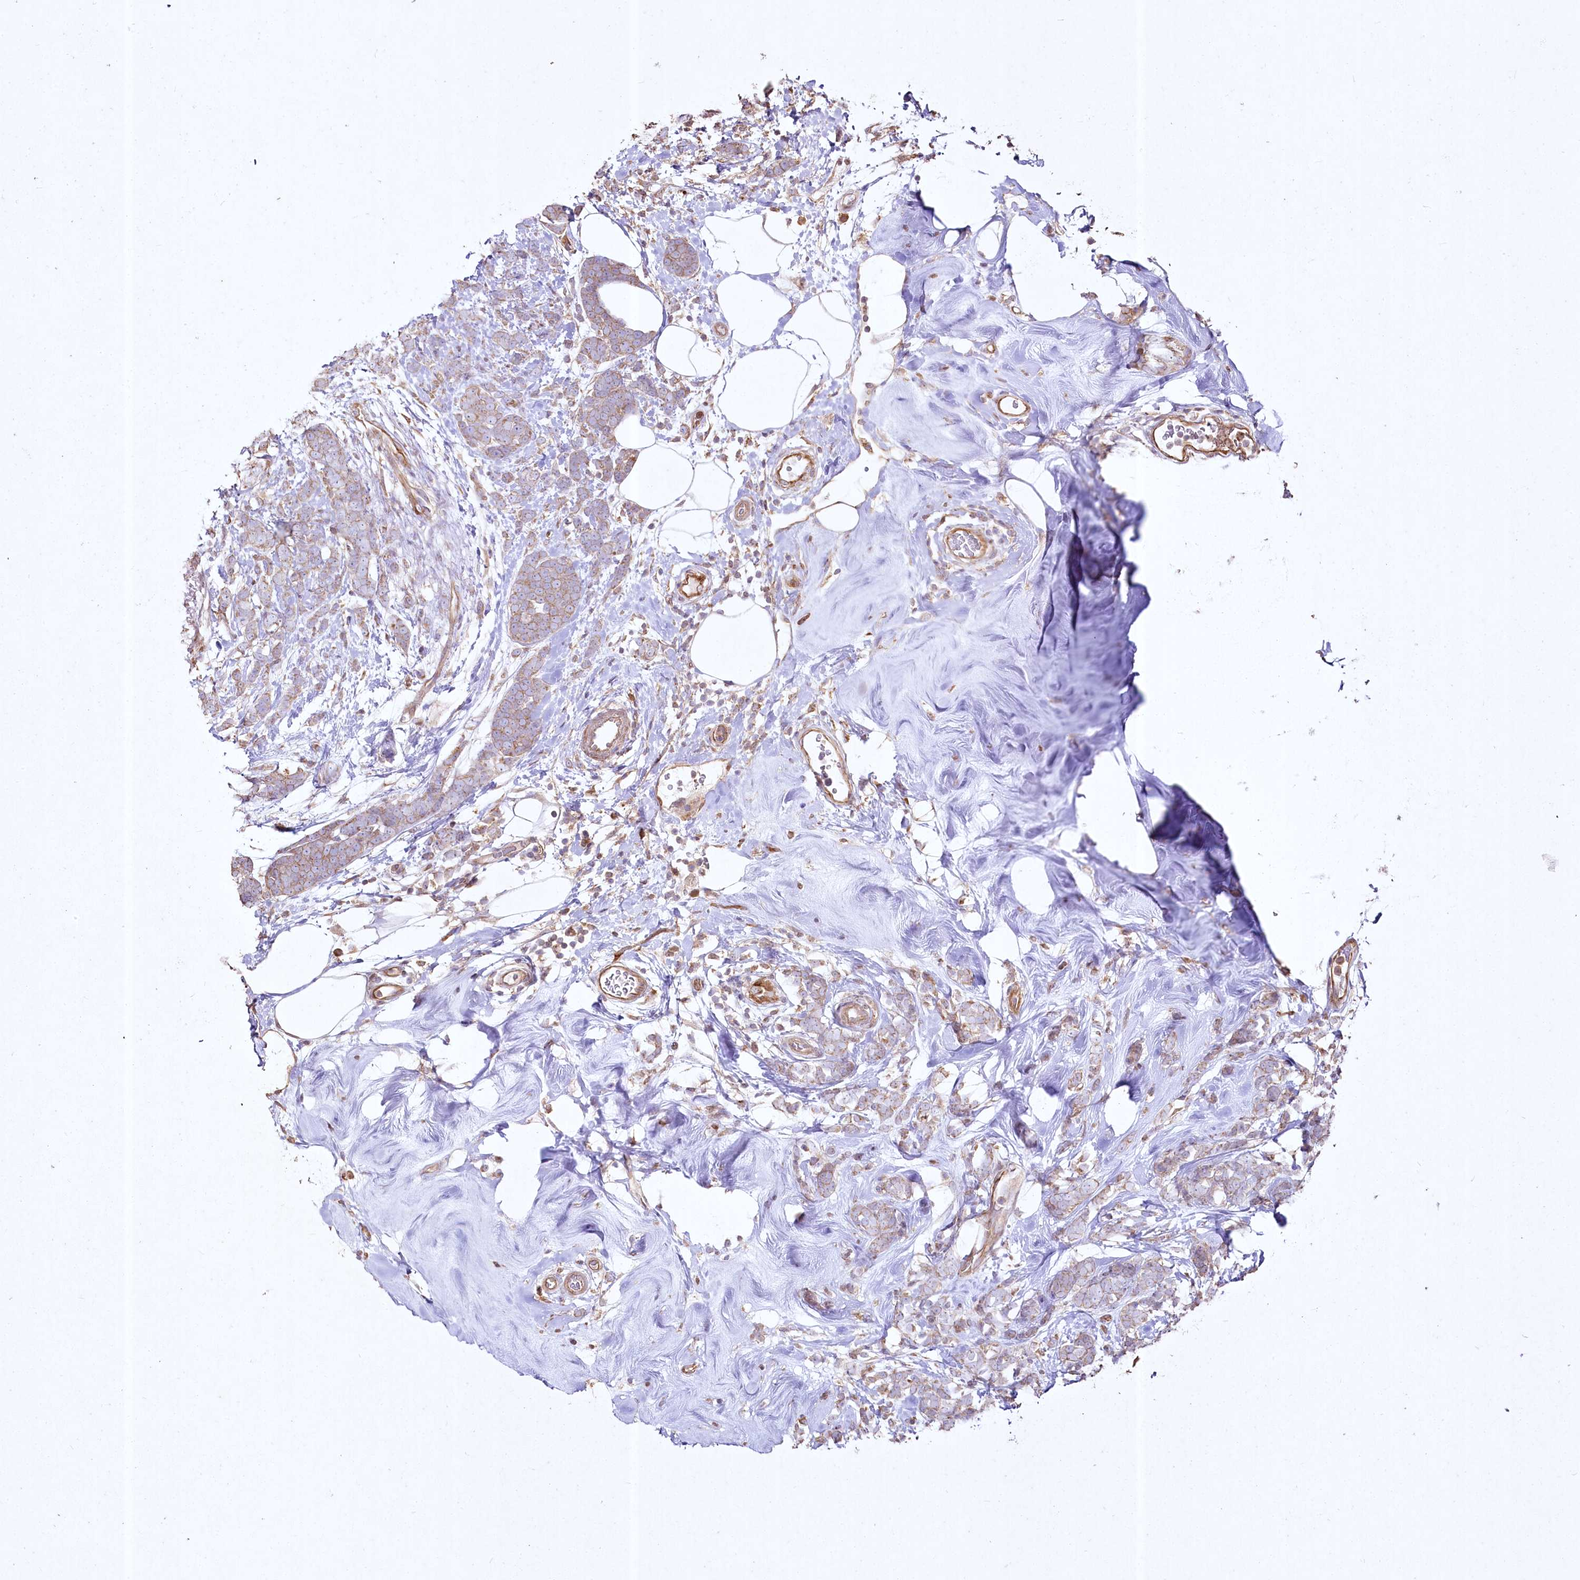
{"staining": {"intensity": "weak", "quantity": ">75%", "location": "cytoplasmic/membranous"}, "tissue": "breast cancer", "cell_type": "Tumor cells", "image_type": "cancer", "snomed": [{"axis": "morphology", "description": "Lobular carcinoma"}, {"axis": "topography", "description": "Breast"}], "caption": "Breast cancer stained with DAB (3,3'-diaminobenzidine) IHC demonstrates low levels of weak cytoplasmic/membranous positivity in about >75% of tumor cells. (DAB IHC with brightfield microscopy, high magnification).", "gene": "SH3TC1", "patient": {"sex": "female", "age": 58}}